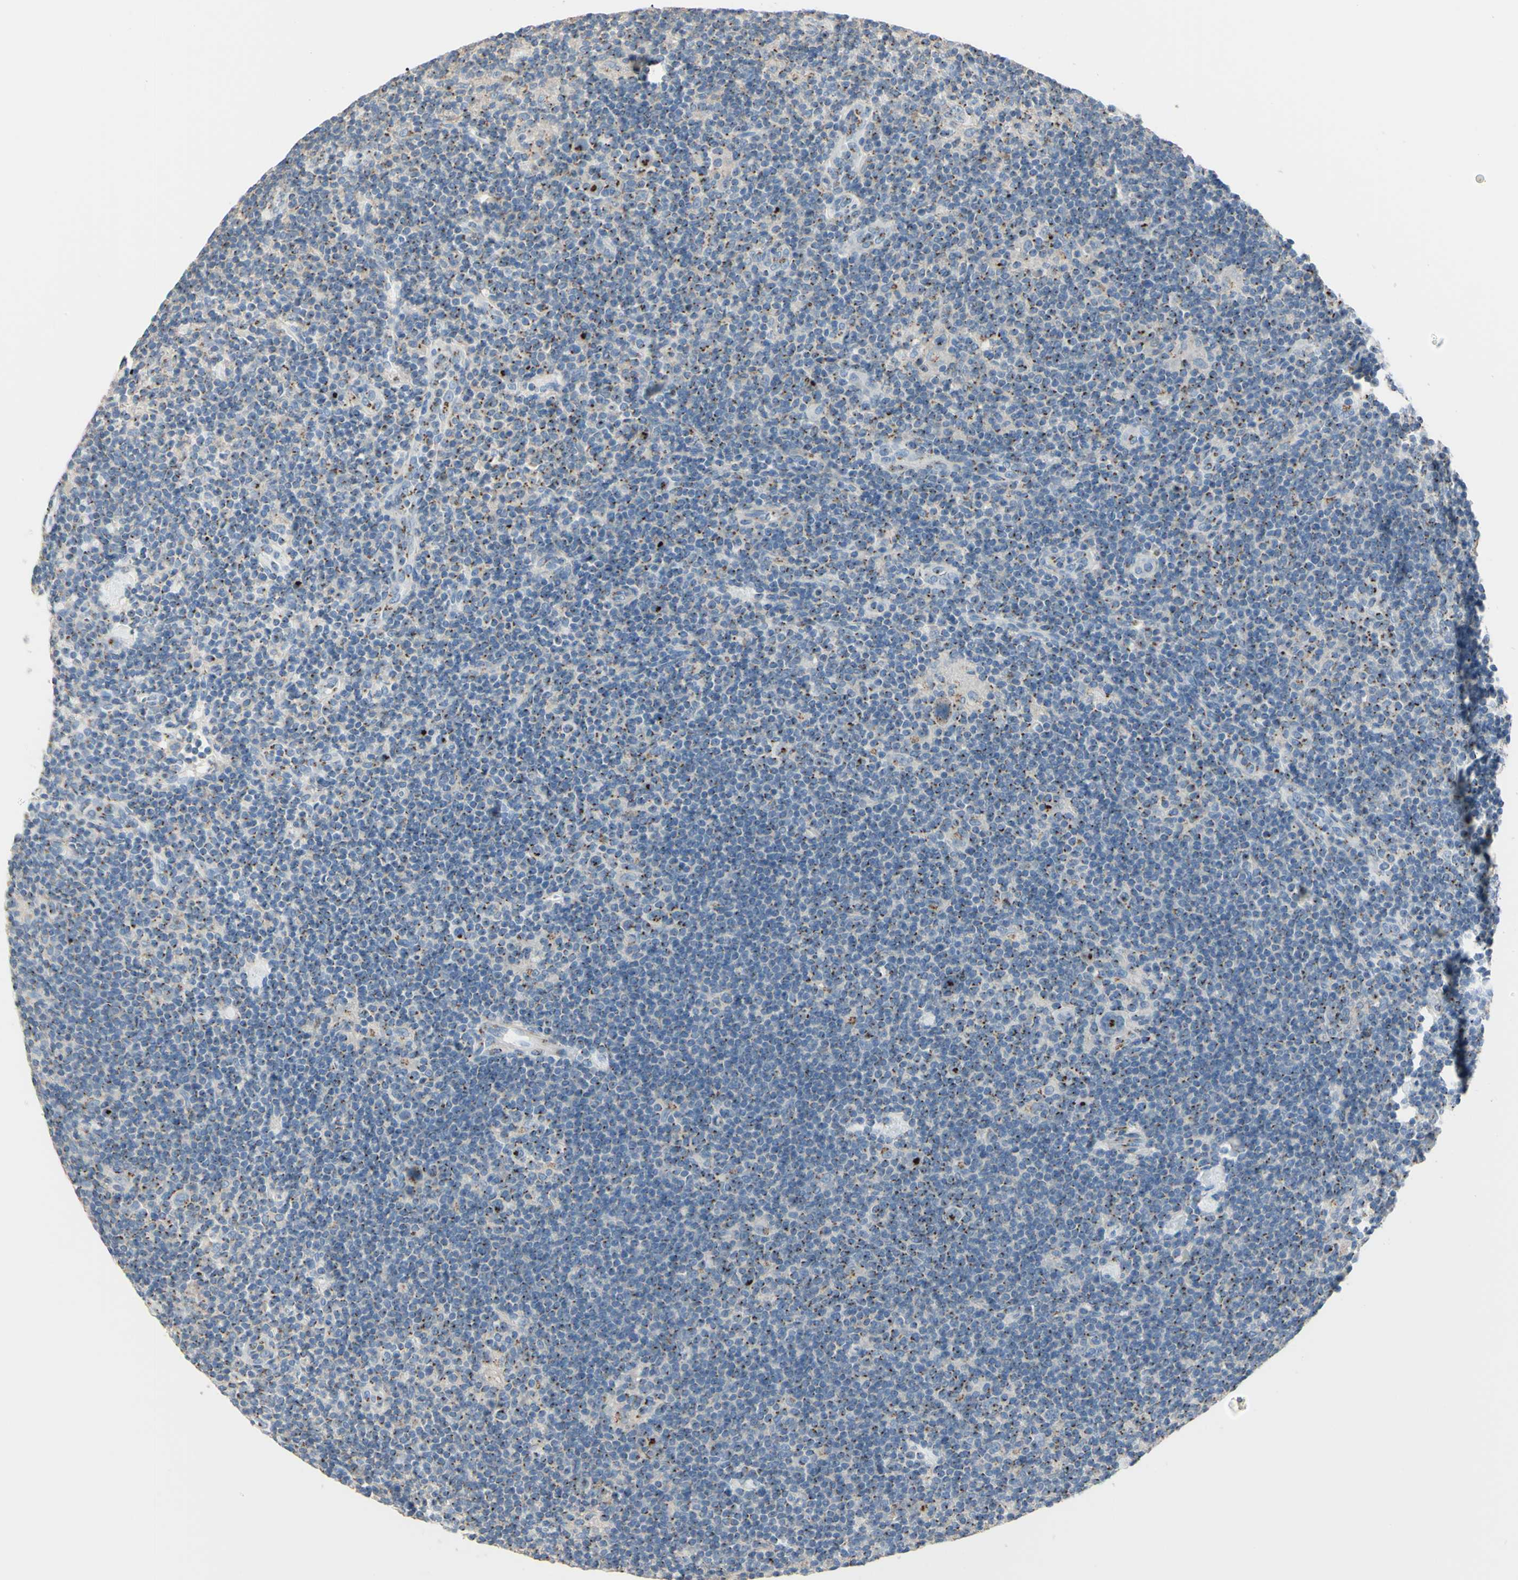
{"staining": {"intensity": "moderate", "quantity": "25%-75%", "location": "cytoplasmic/membranous"}, "tissue": "lymphoma", "cell_type": "Tumor cells", "image_type": "cancer", "snomed": [{"axis": "morphology", "description": "Hodgkin's disease, NOS"}, {"axis": "topography", "description": "Lymph node"}], "caption": "A brown stain highlights moderate cytoplasmic/membranous positivity of a protein in Hodgkin's disease tumor cells.", "gene": "B4GALT3", "patient": {"sex": "female", "age": 57}}